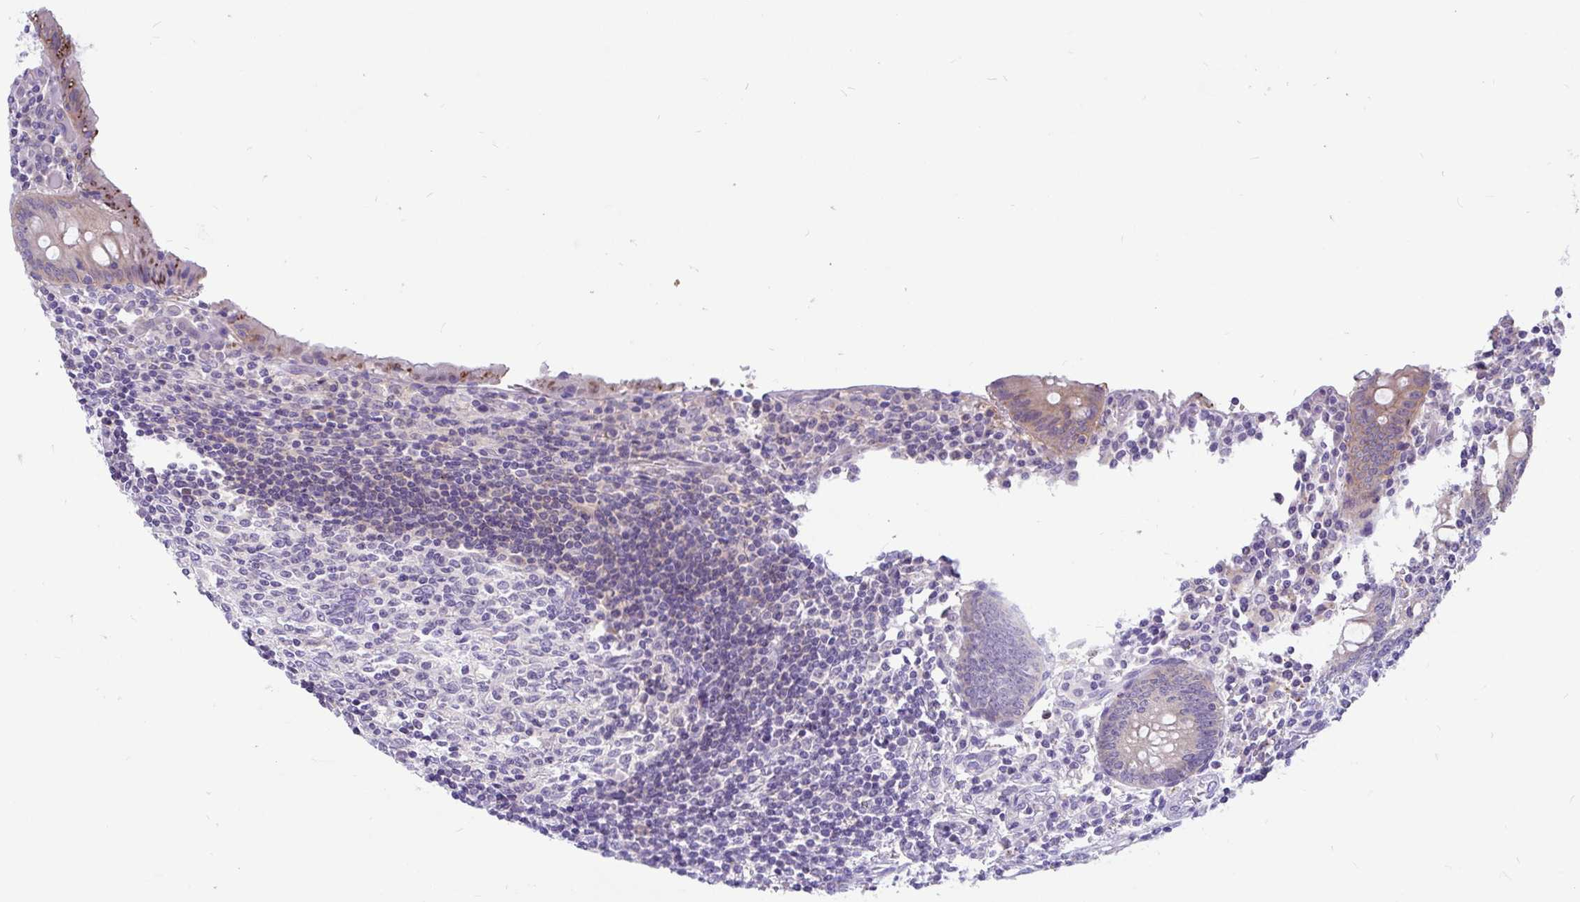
{"staining": {"intensity": "moderate", "quantity": "<25%", "location": "cytoplasmic/membranous"}, "tissue": "appendix", "cell_type": "Glandular cells", "image_type": "normal", "snomed": [{"axis": "morphology", "description": "Normal tissue, NOS"}, {"axis": "topography", "description": "Appendix"}], "caption": "A histopathology image of human appendix stained for a protein displays moderate cytoplasmic/membranous brown staining in glandular cells. Nuclei are stained in blue.", "gene": "KIAA2013", "patient": {"sex": "female", "age": 17}}